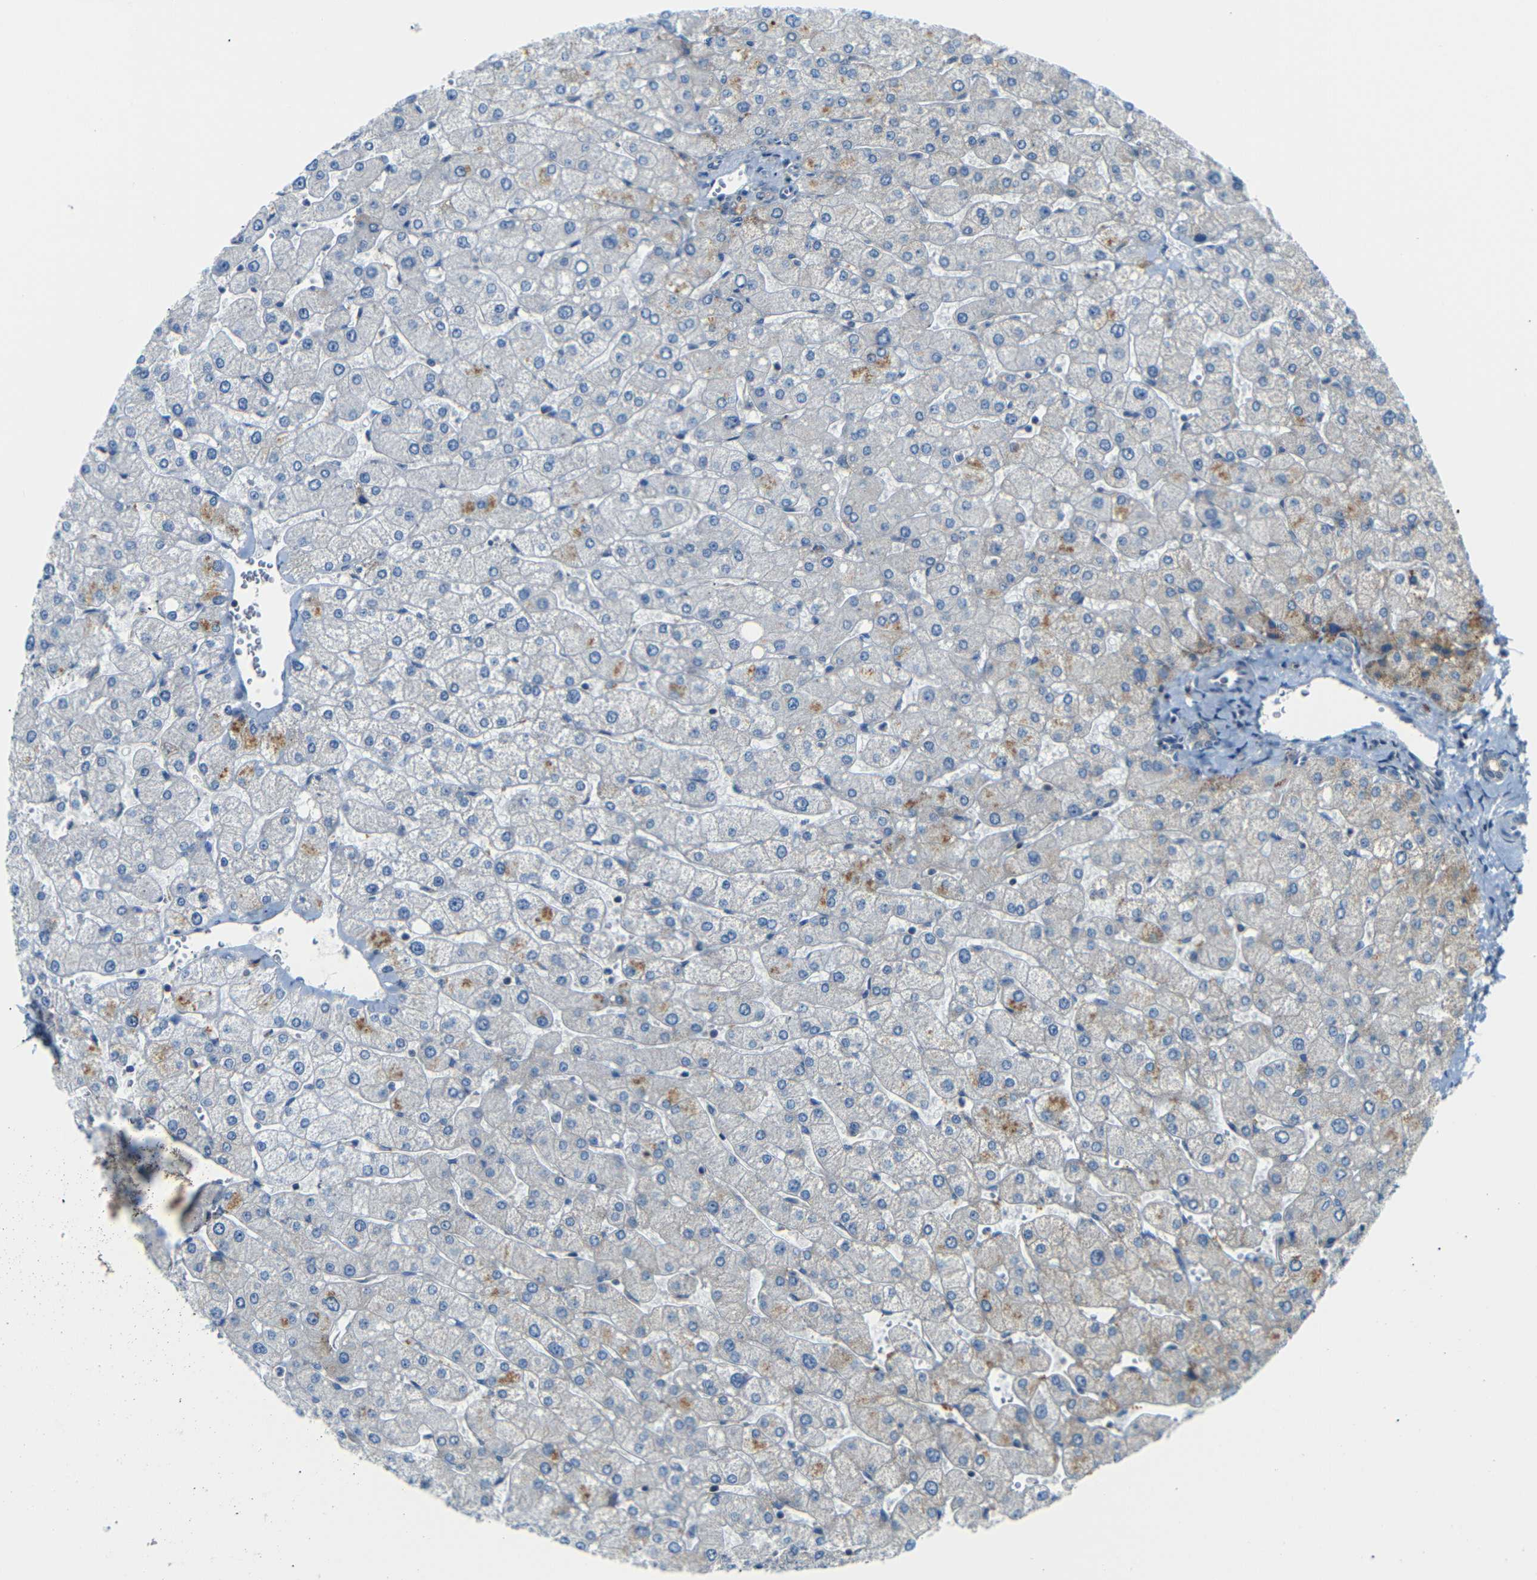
{"staining": {"intensity": "negative", "quantity": "none", "location": "none"}, "tissue": "liver", "cell_type": "Cholangiocytes", "image_type": "normal", "snomed": [{"axis": "morphology", "description": "Normal tissue, NOS"}, {"axis": "topography", "description": "Liver"}], "caption": "The micrograph shows no staining of cholangiocytes in unremarkable liver.", "gene": "SFN", "patient": {"sex": "male", "age": 55}}